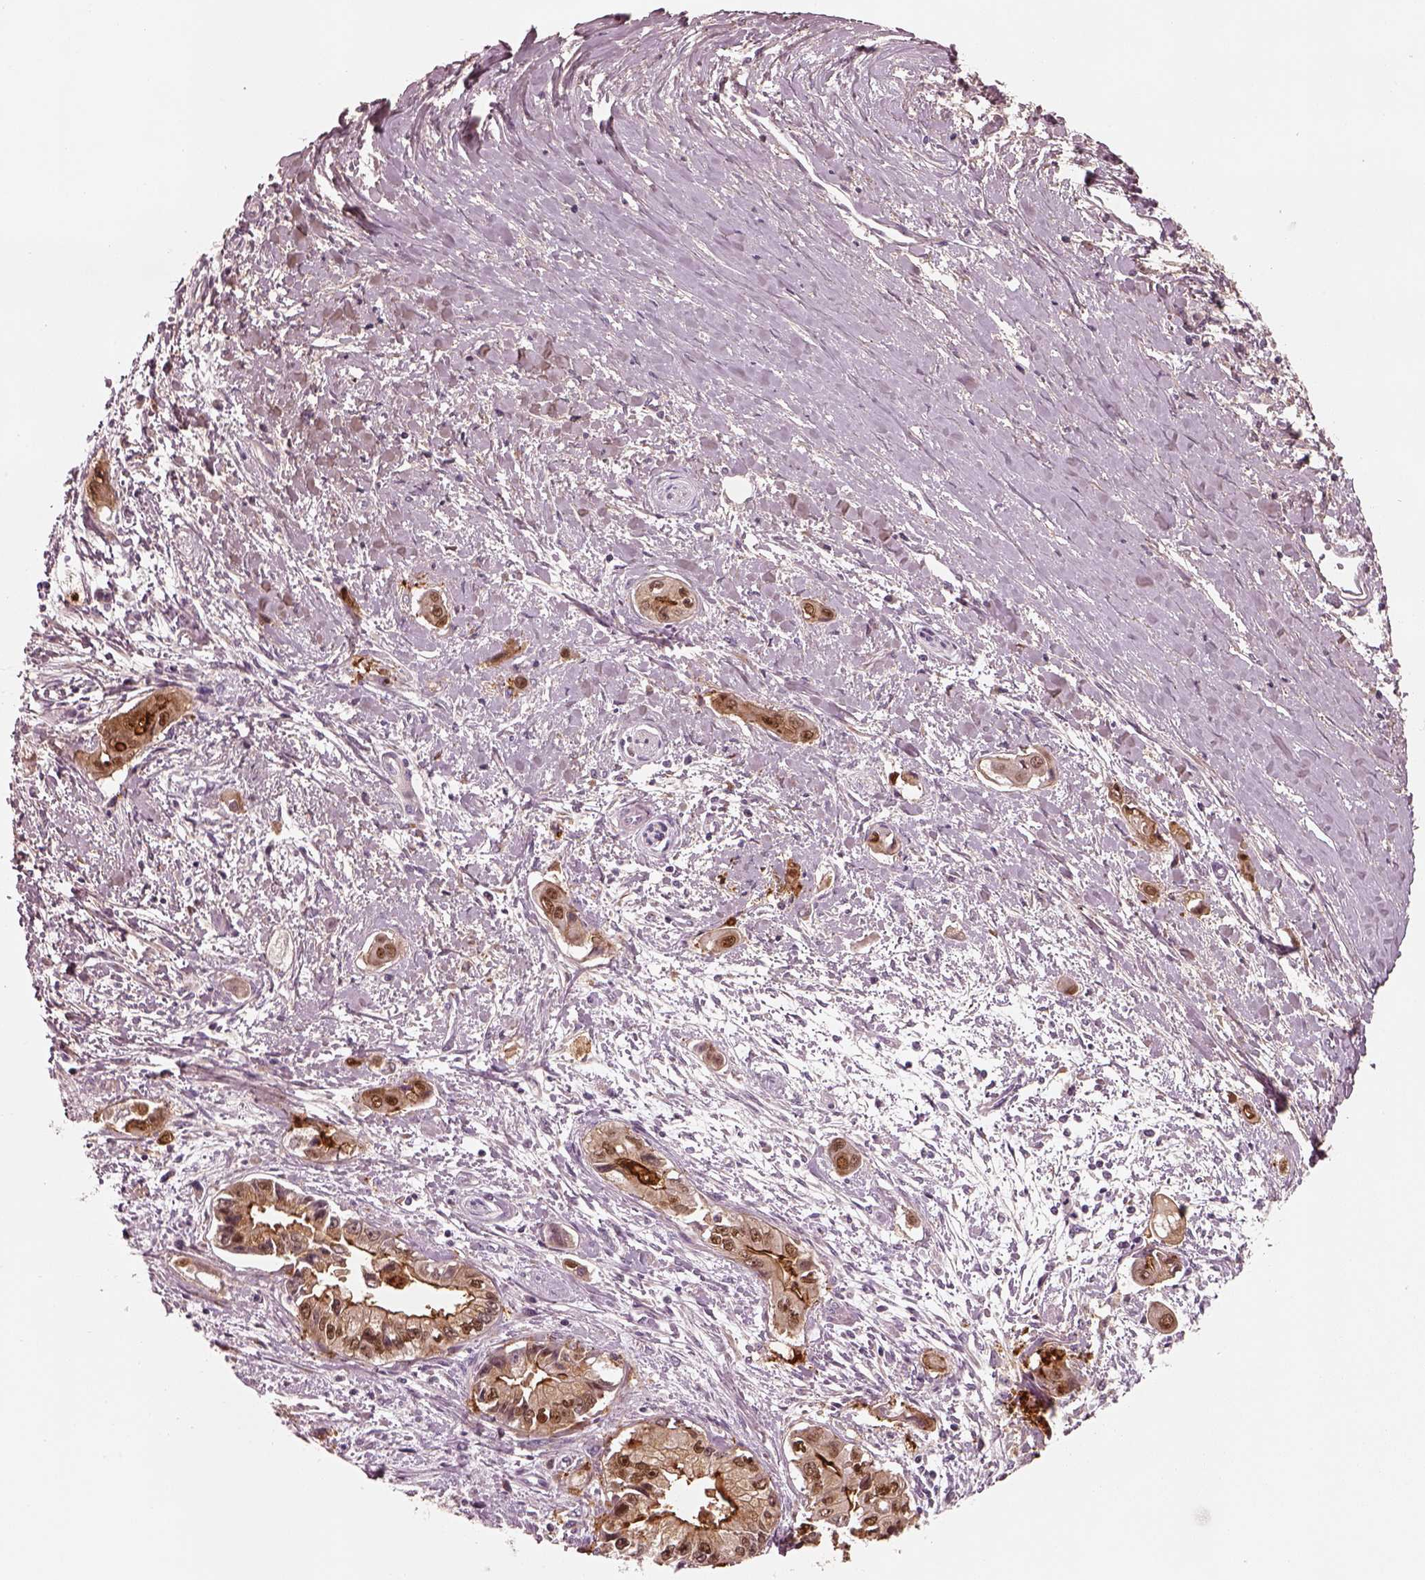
{"staining": {"intensity": "strong", "quantity": ">75%", "location": "cytoplasmic/membranous,nuclear"}, "tissue": "pancreatic cancer", "cell_type": "Tumor cells", "image_type": "cancer", "snomed": [{"axis": "morphology", "description": "Adenocarcinoma, NOS"}, {"axis": "topography", "description": "Pancreas"}], "caption": "Protein expression analysis of pancreatic cancer (adenocarcinoma) reveals strong cytoplasmic/membranous and nuclear positivity in approximately >75% of tumor cells. (Brightfield microscopy of DAB IHC at high magnification).", "gene": "SDCBP2", "patient": {"sex": "male", "age": 60}}